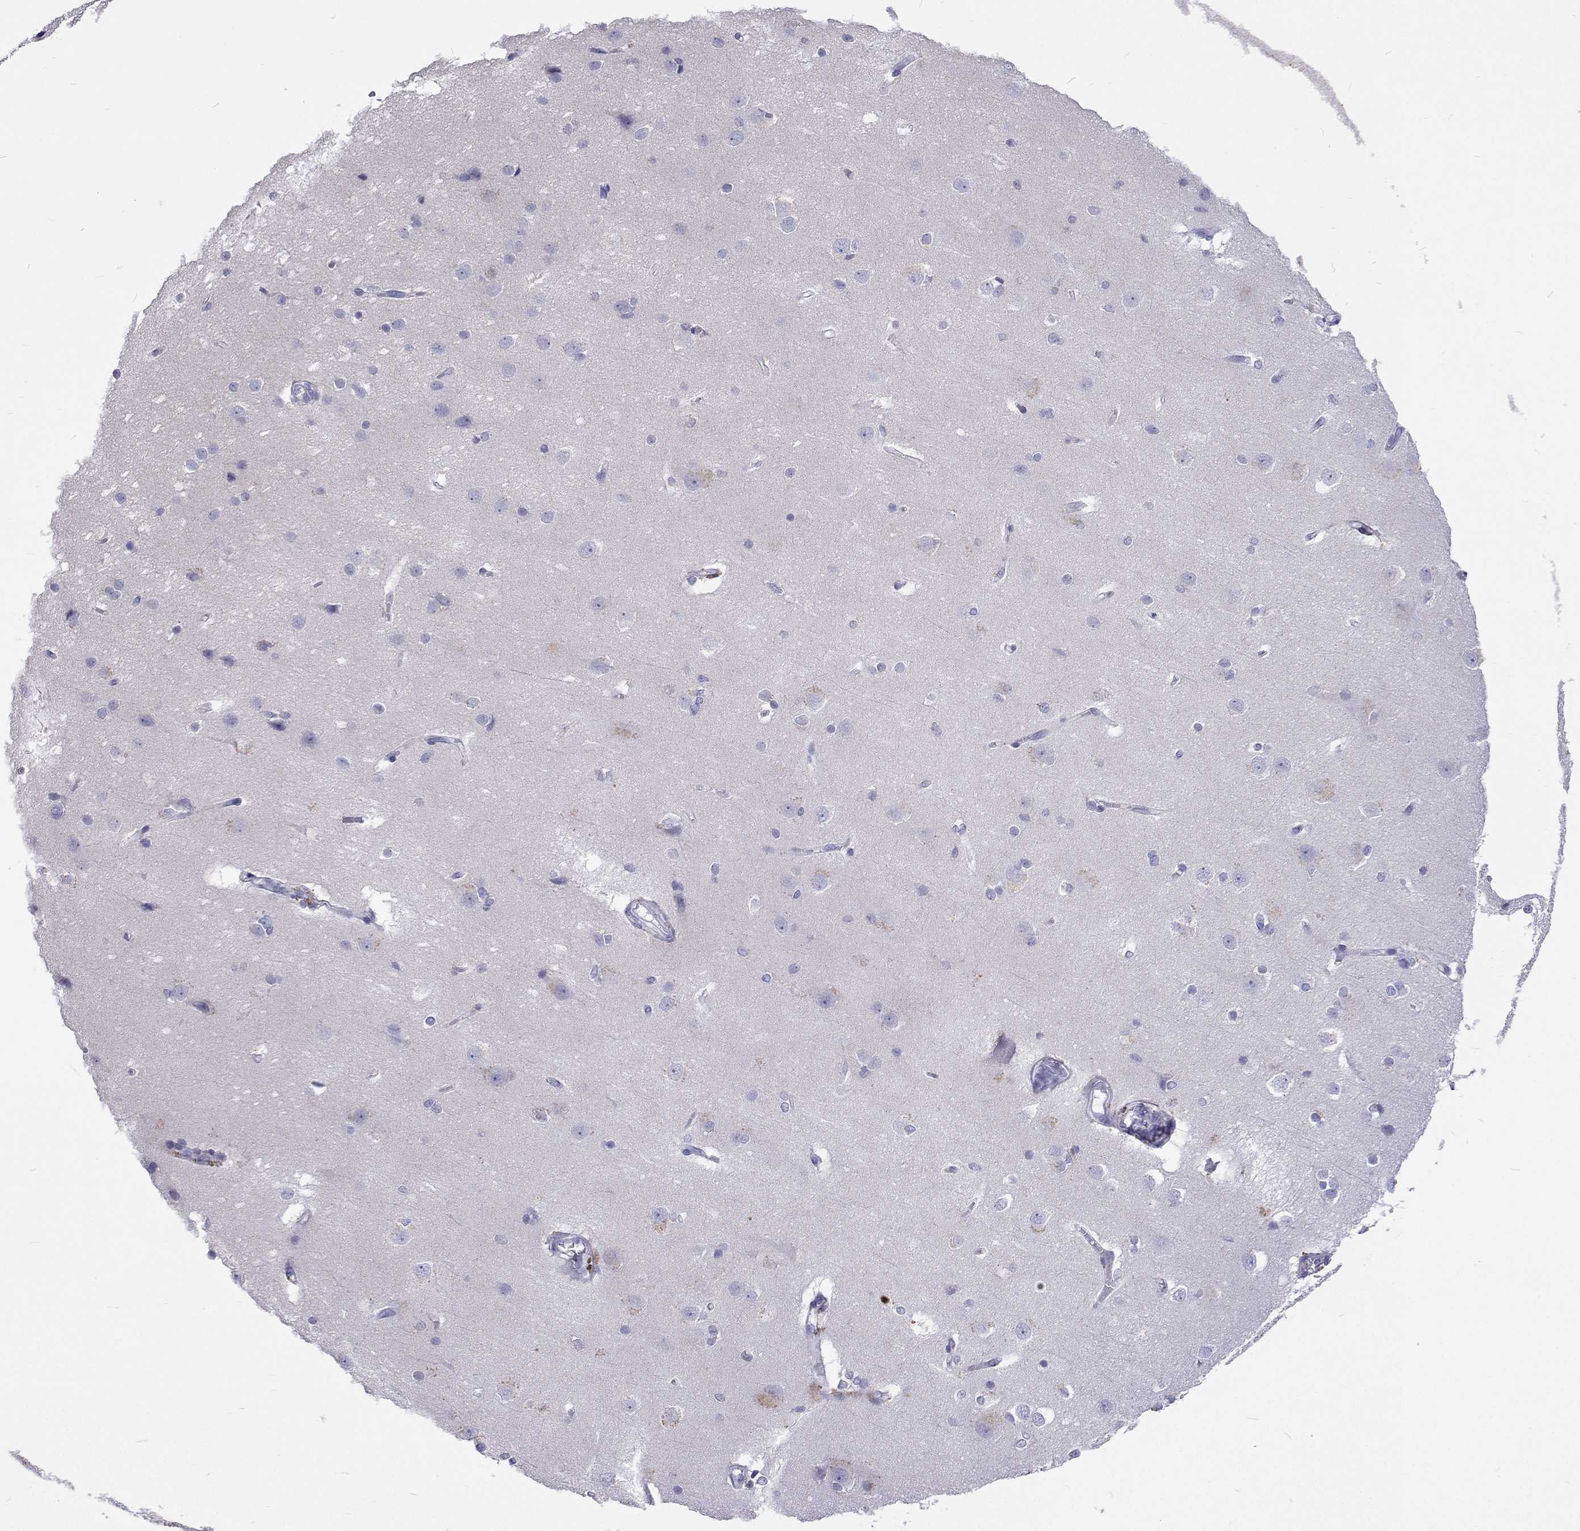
{"staining": {"intensity": "negative", "quantity": "none", "location": "none"}, "tissue": "cerebral cortex", "cell_type": "Endothelial cells", "image_type": "normal", "snomed": [{"axis": "morphology", "description": "Normal tissue, NOS"}, {"axis": "topography", "description": "Cerebral cortex"}], "caption": "This is a photomicrograph of immunohistochemistry (IHC) staining of unremarkable cerebral cortex, which shows no staining in endothelial cells. (Immunohistochemistry (ihc), brightfield microscopy, high magnification).", "gene": "UMODL1", "patient": {"sex": "male", "age": 37}}